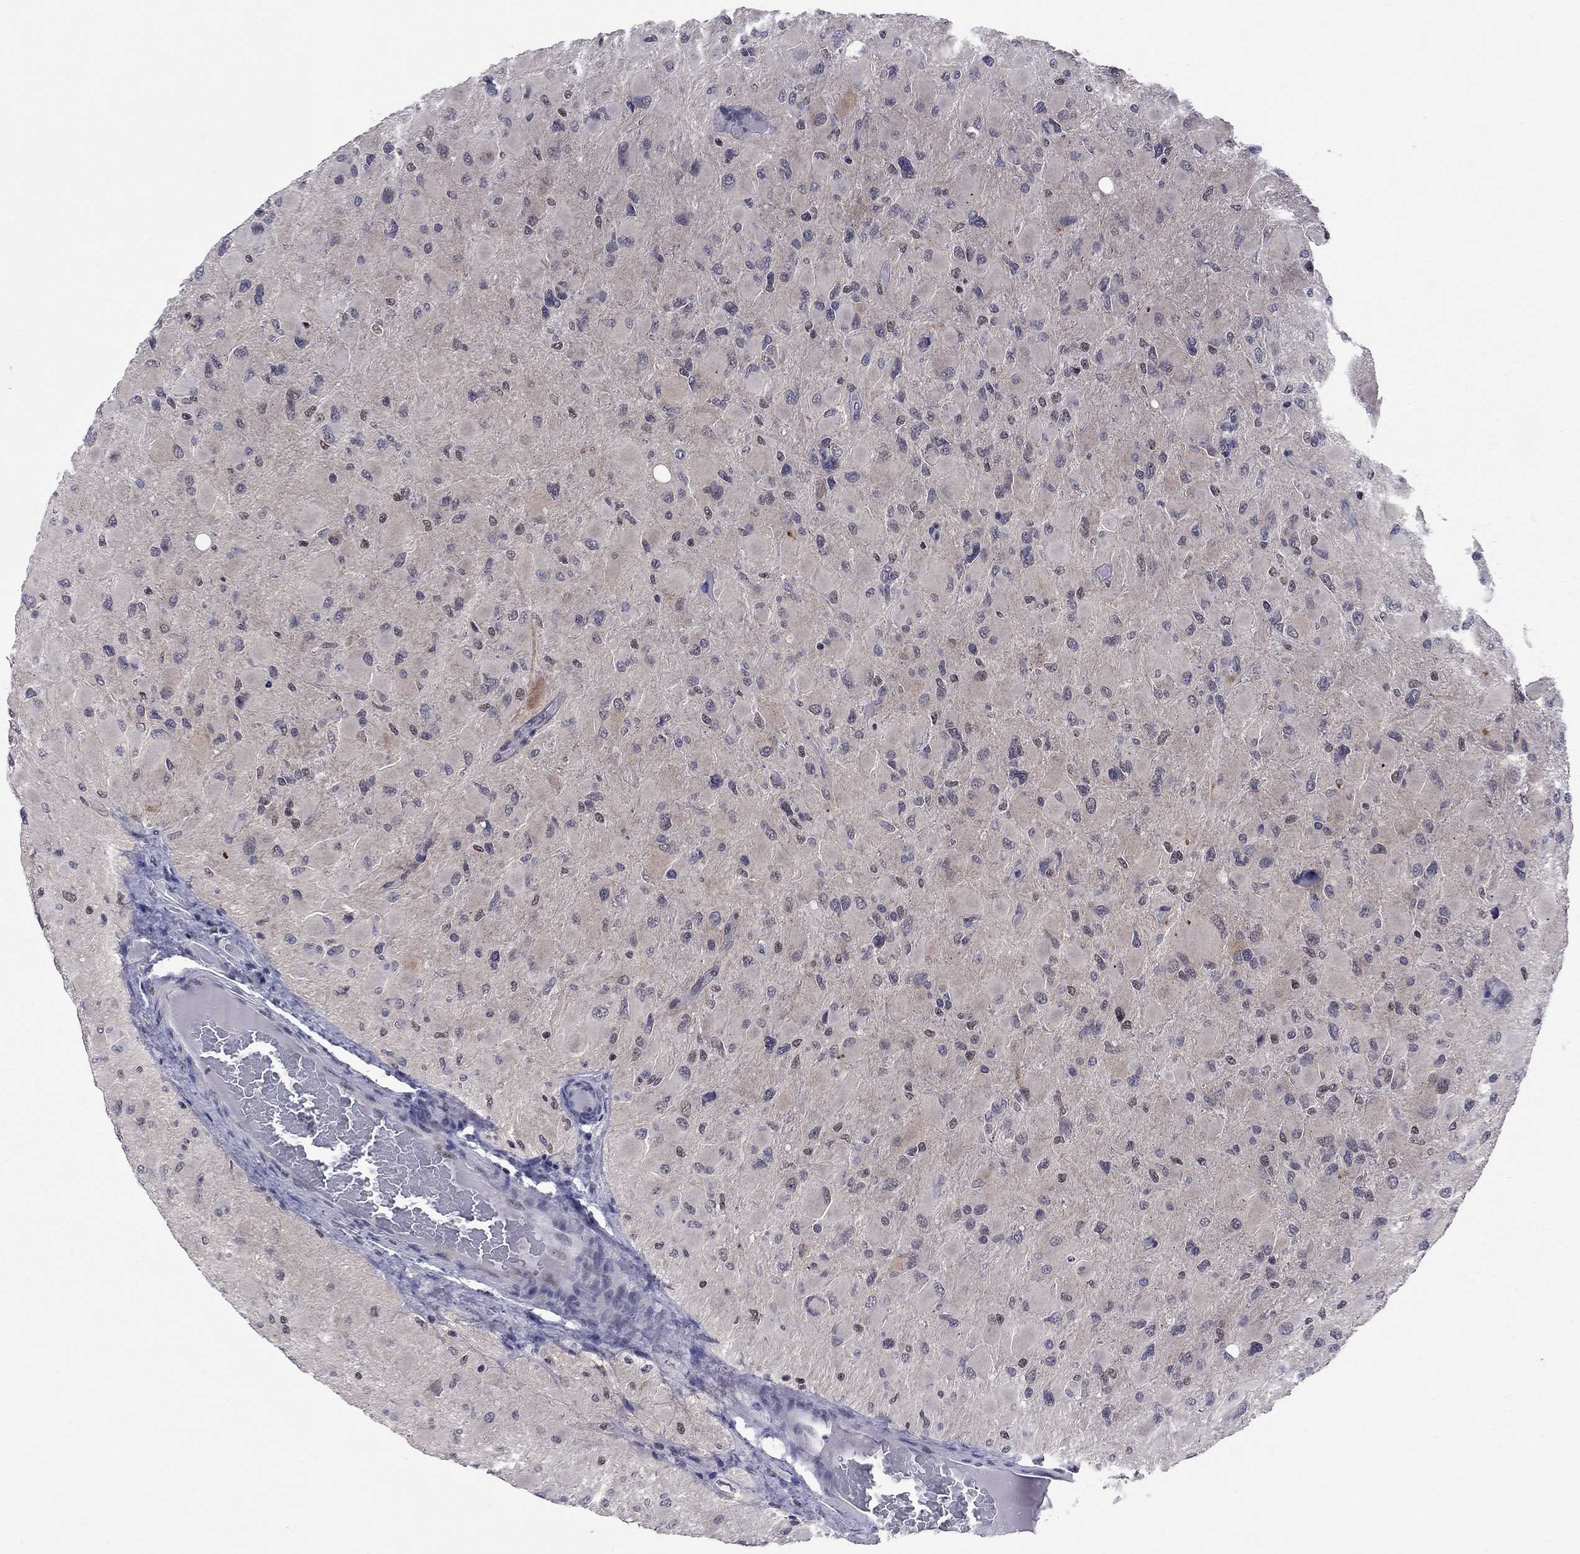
{"staining": {"intensity": "negative", "quantity": "none", "location": "none"}, "tissue": "glioma", "cell_type": "Tumor cells", "image_type": "cancer", "snomed": [{"axis": "morphology", "description": "Glioma, malignant, High grade"}, {"axis": "topography", "description": "Cerebral cortex"}], "caption": "Tumor cells show no significant staining in high-grade glioma (malignant).", "gene": "TAF9", "patient": {"sex": "female", "age": 36}}